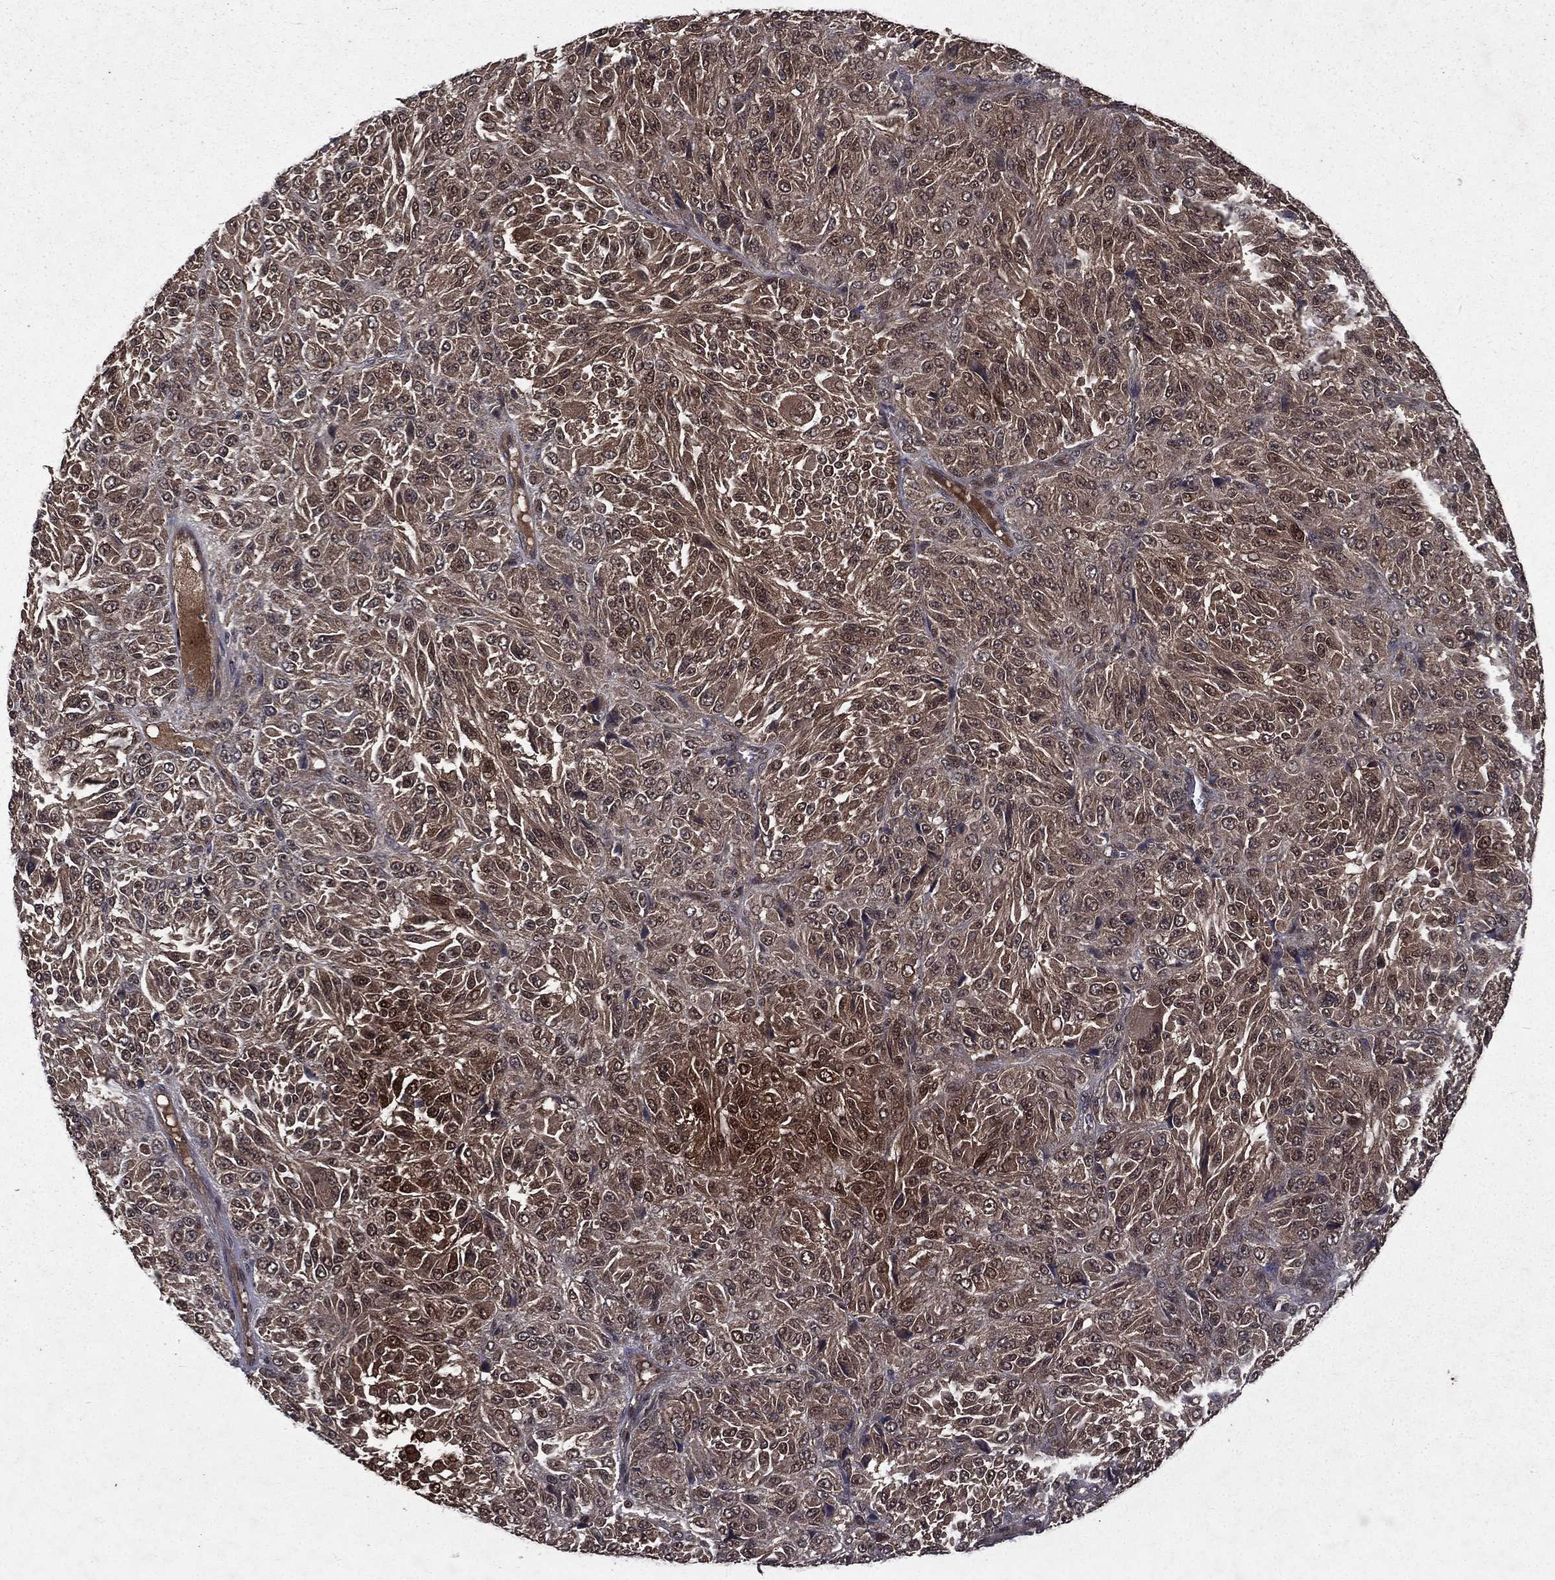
{"staining": {"intensity": "moderate", "quantity": "<25%", "location": "cytoplasmic/membranous,nuclear"}, "tissue": "melanoma", "cell_type": "Tumor cells", "image_type": "cancer", "snomed": [{"axis": "morphology", "description": "Malignant melanoma, Metastatic site"}, {"axis": "topography", "description": "Brain"}], "caption": "A photomicrograph showing moderate cytoplasmic/membranous and nuclear positivity in about <25% of tumor cells in malignant melanoma (metastatic site), as visualized by brown immunohistochemical staining.", "gene": "FGD1", "patient": {"sex": "female", "age": 56}}